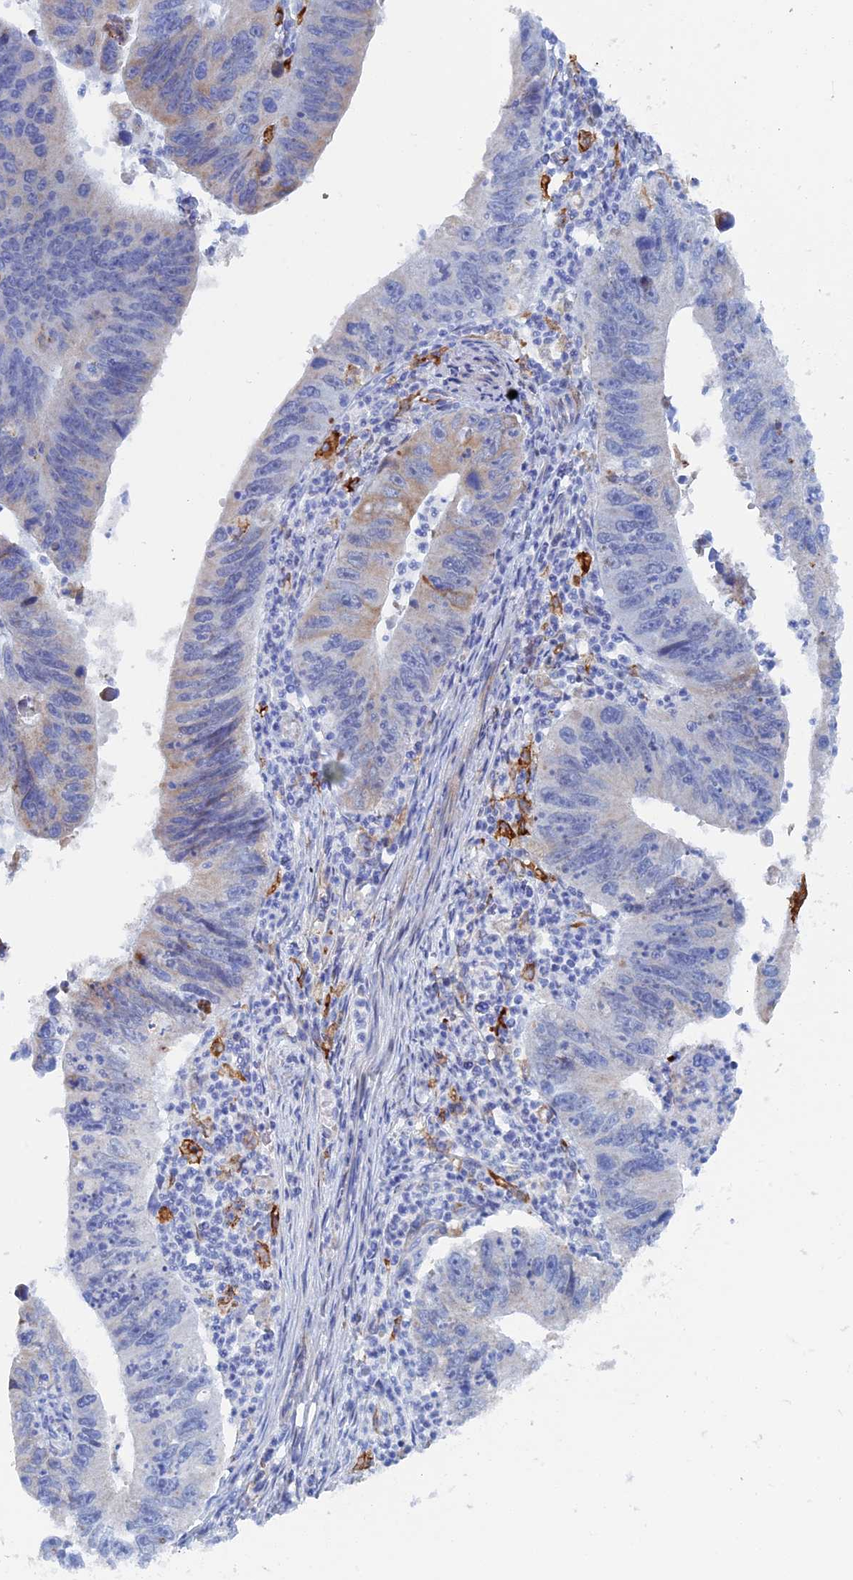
{"staining": {"intensity": "weak", "quantity": "<25%", "location": "cytoplasmic/membranous"}, "tissue": "stomach cancer", "cell_type": "Tumor cells", "image_type": "cancer", "snomed": [{"axis": "morphology", "description": "Adenocarcinoma, NOS"}, {"axis": "topography", "description": "Stomach"}], "caption": "Stomach cancer stained for a protein using immunohistochemistry exhibits no staining tumor cells.", "gene": "COG7", "patient": {"sex": "male", "age": 59}}